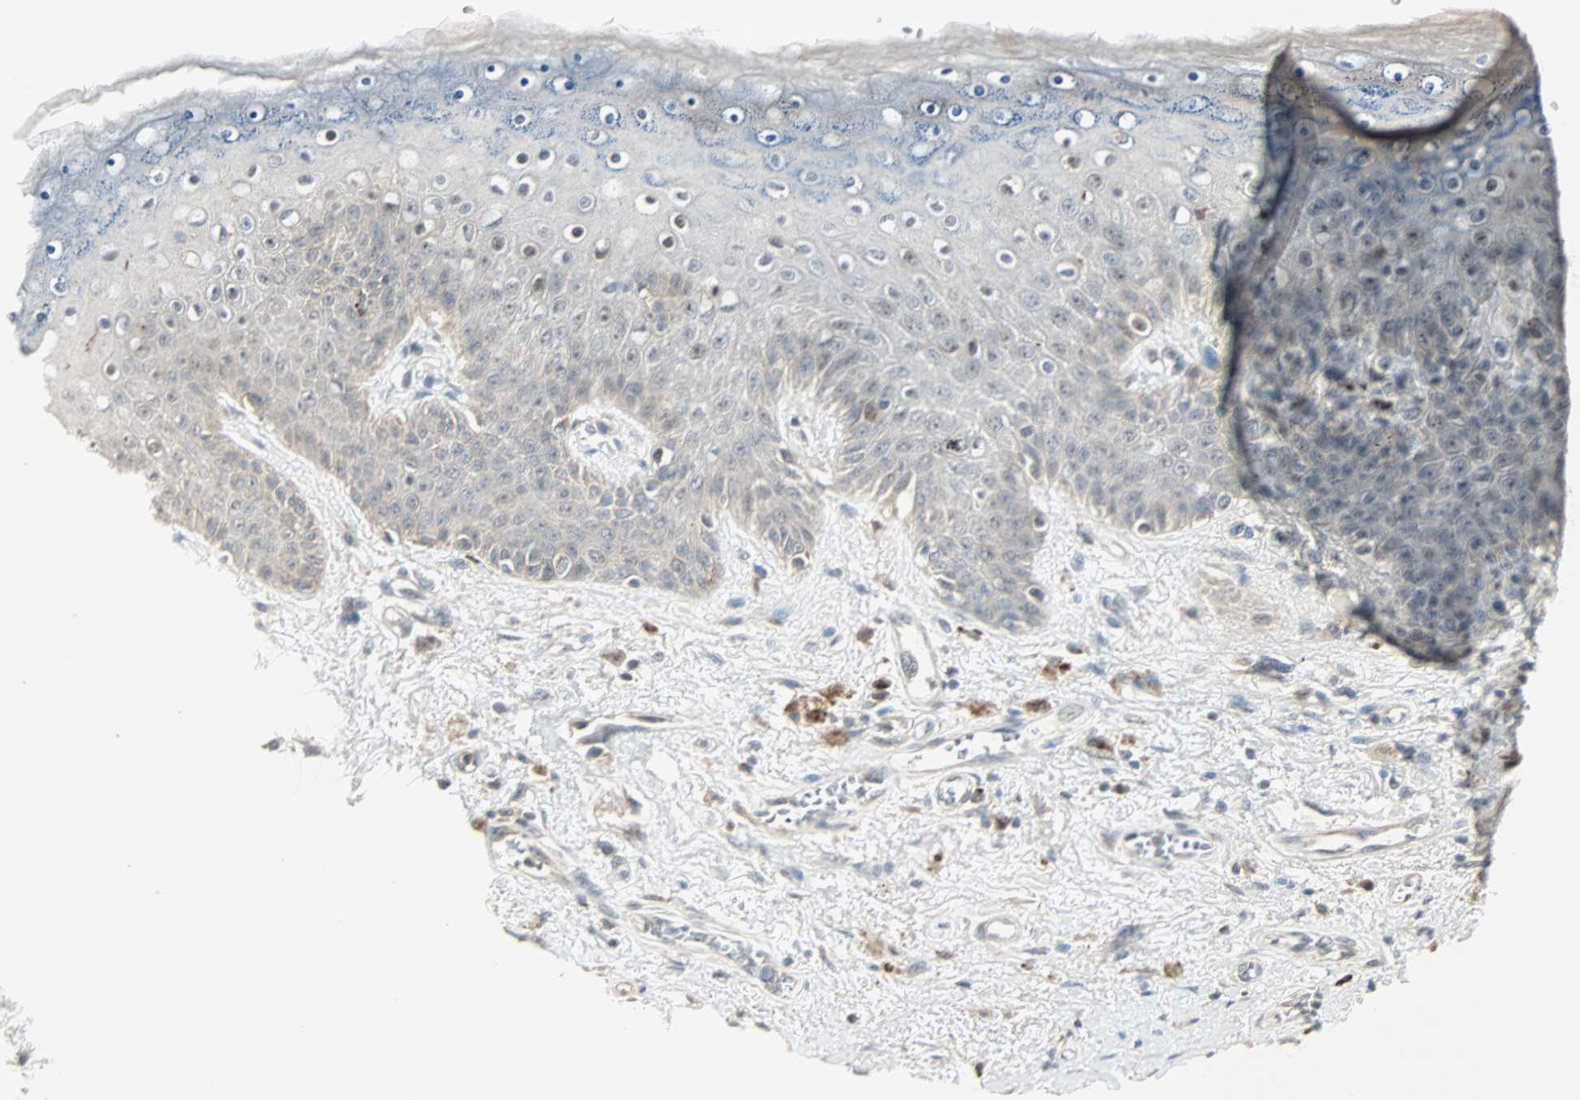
{"staining": {"intensity": "weak", "quantity": "25%-75%", "location": "cytoplasmic/membranous"}, "tissue": "skin", "cell_type": "Epidermal cells", "image_type": "normal", "snomed": [{"axis": "morphology", "description": "Normal tissue, NOS"}, {"axis": "topography", "description": "Anal"}], "caption": "IHC micrograph of normal skin: human skin stained using immunohistochemistry displays low levels of weak protein expression localized specifically in the cytoplasmic/membranous of epidermal cells, appearing as a cytoplasmic/membranous brown color.", "gene": "KDM4A", "patient": {"sex": "female", "age": 46}}